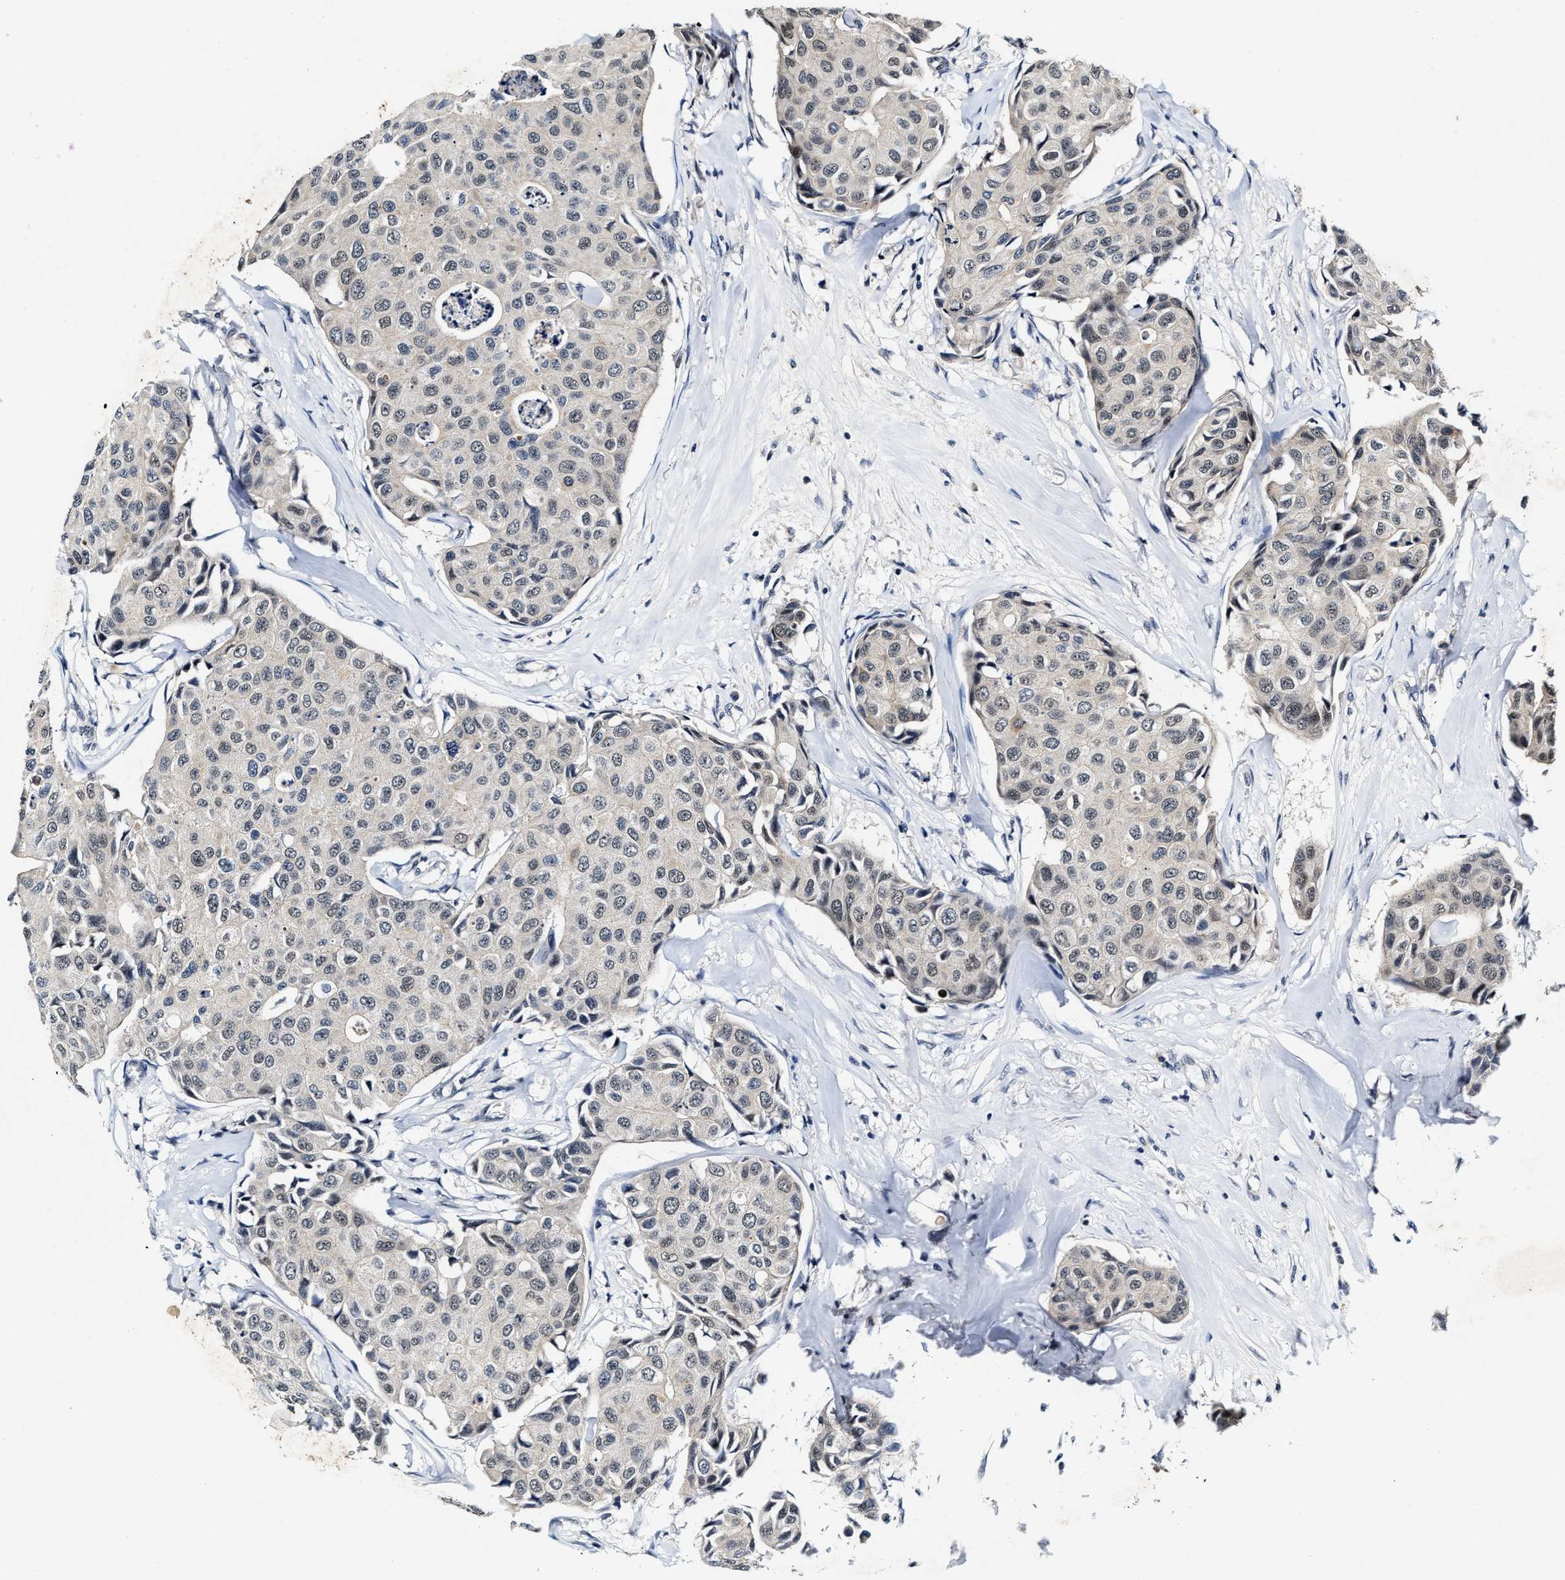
{"staining": {"intensity": "negative", "quantity": "none", "location": "none"}, "tissue": "breast cancer", "cell_type": "Tumor cells", "image_type": "cancer", "snomed": [{"axis": "morphology", "description": "Duct carcinoma"}, {"axis": "topography", "description": "Breast"}], "caption": "Breast cancer (intraductal carcinoma) was stained to show a protein in brown. There is no significant staining in tumor cells. Nuclei are stained in blue.", "gene": "INIP", "patient": {"sex": "female", "age": 80}}